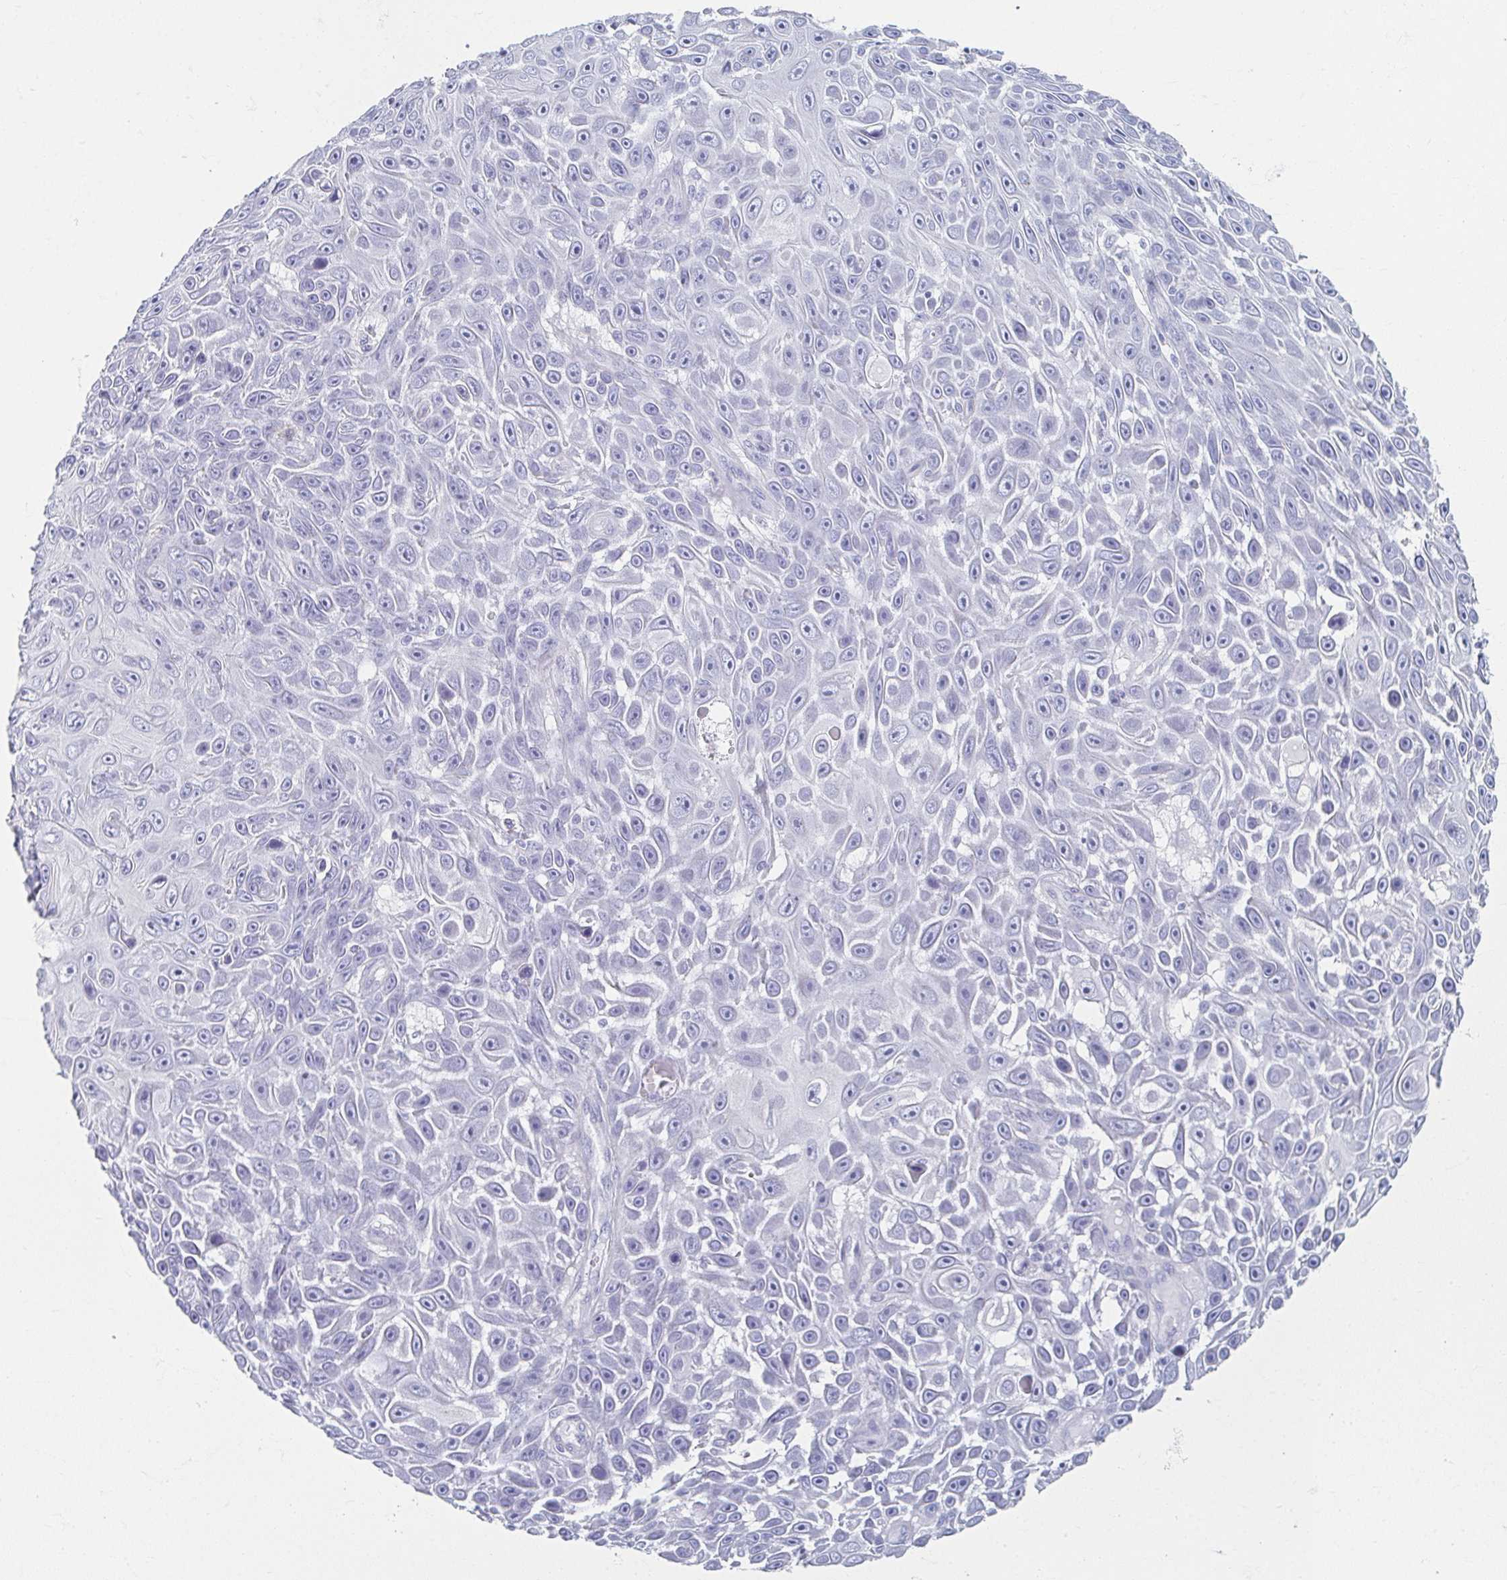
{"staining": {"intensity": "negative", "quantity": "none", "location": "none"}, "tissue": "skin cancer", "cell_type": "Tumor cells", "image_type": "cancer", "snomed": [{"axis": "morphology", "description": "Squamous cell carcinoma, NOS"}, {"axis": "topography", "description": "Skin"}], "caption": "Tumor cells show no significant protein staining in skin cancer (squamous cell carcinoma). (Stains: DAB (3,3'-diaminobenzidine) immunohistochemistry (IHC) with hematoxylin counter stain, Microscopy: brightfield microscopy at high magnification).", "gene": "GHRL", "patient": {"sex": "male", "age": 82}}